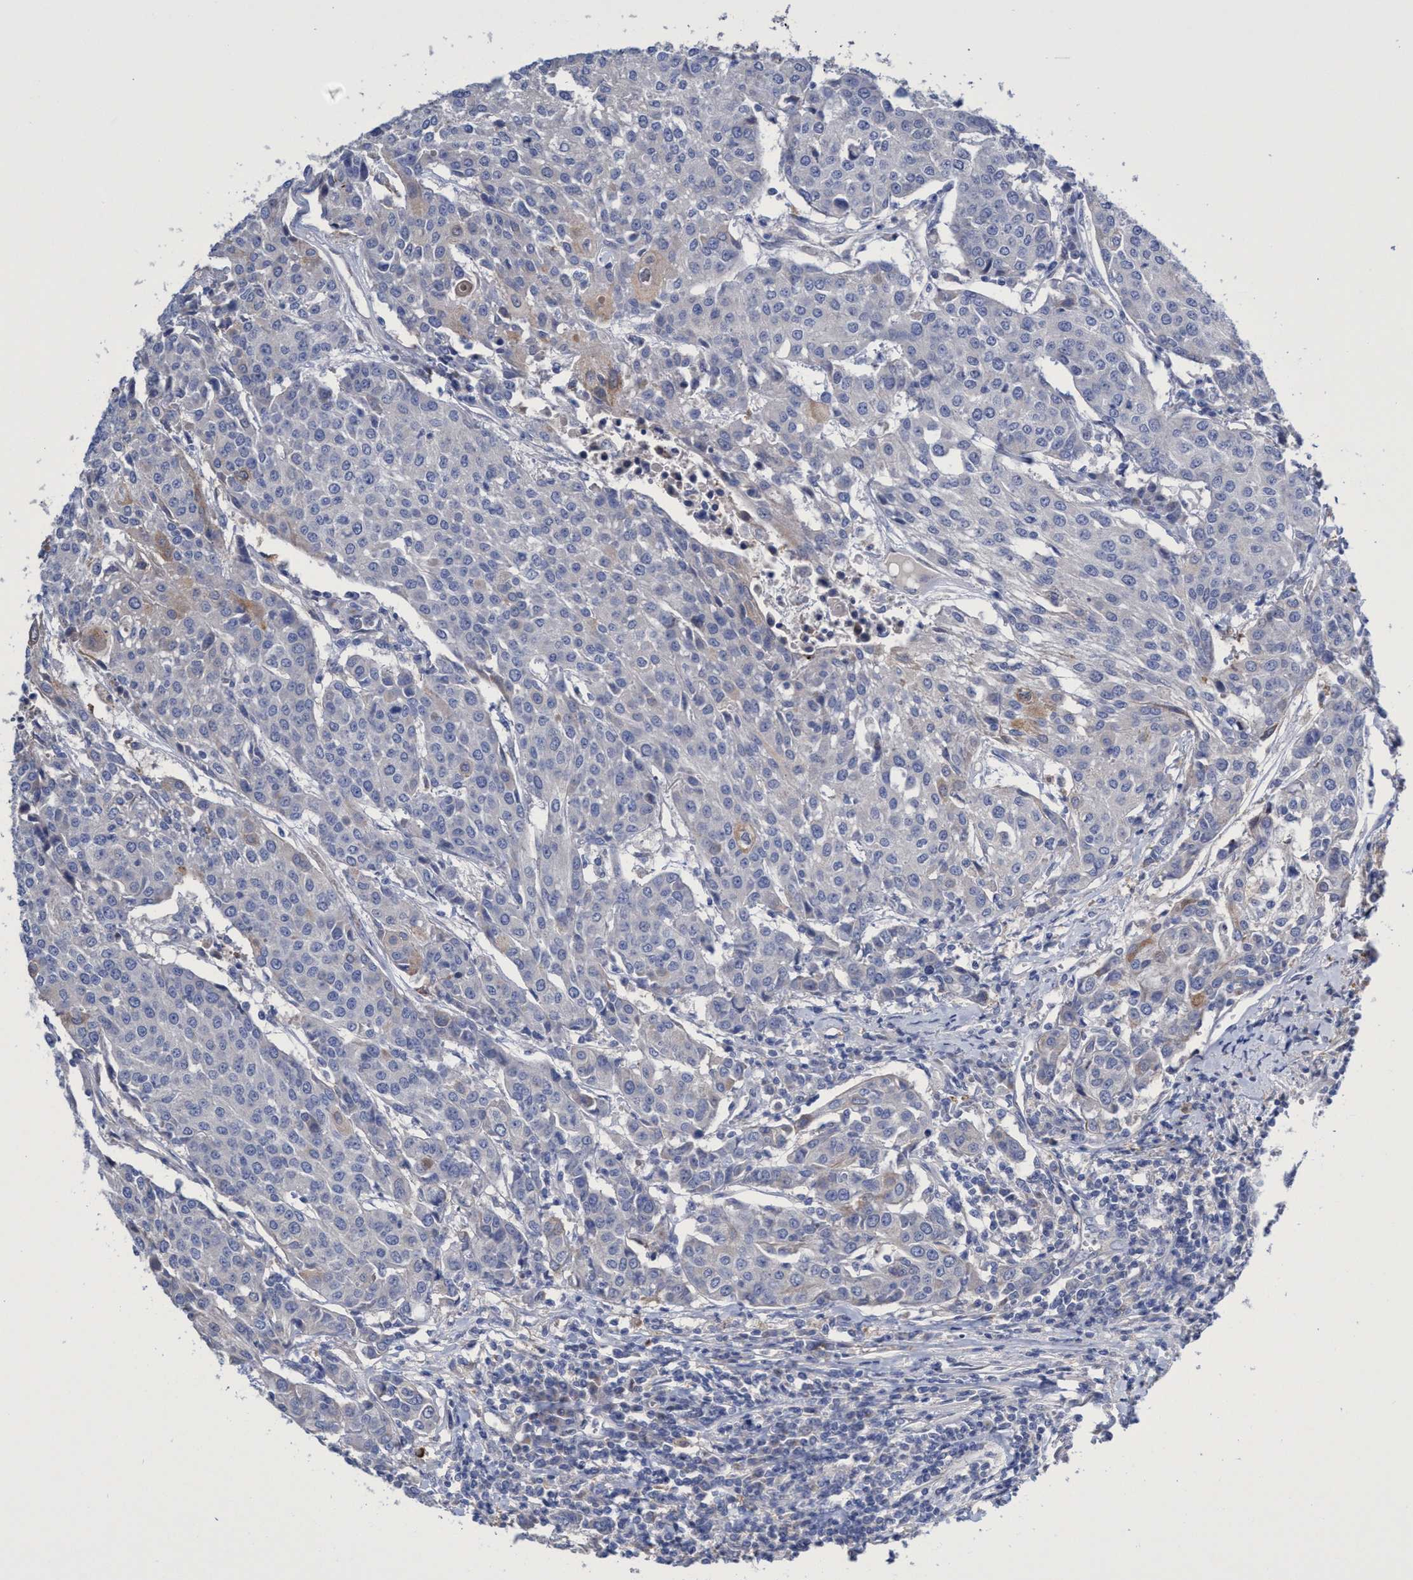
{"staining": {"intensity": "negative", "quantity": "none", "location": "none"}, "tissue": "urothelial cancer", "cell_type": "Tumor cells", "image_type": "cancer", "snomed": [{"axis": "morphology", "description": "Urothelial carcinoma, High grade"}, {"axis": "topography", "description": "Urinary bladder"}], "caption": "A photomicrograph of urothelial carcinoma (high-grade) stained for a protein exhibits no brown staining in tumor cells. The staining was performed using DAB to visualize the protein expression in brown, while the nuclei were stained in blue with hematoxylin (Magnification: 20x).", "gene": "SVEP1", "patient": {"sex": "female", "age": 85}}